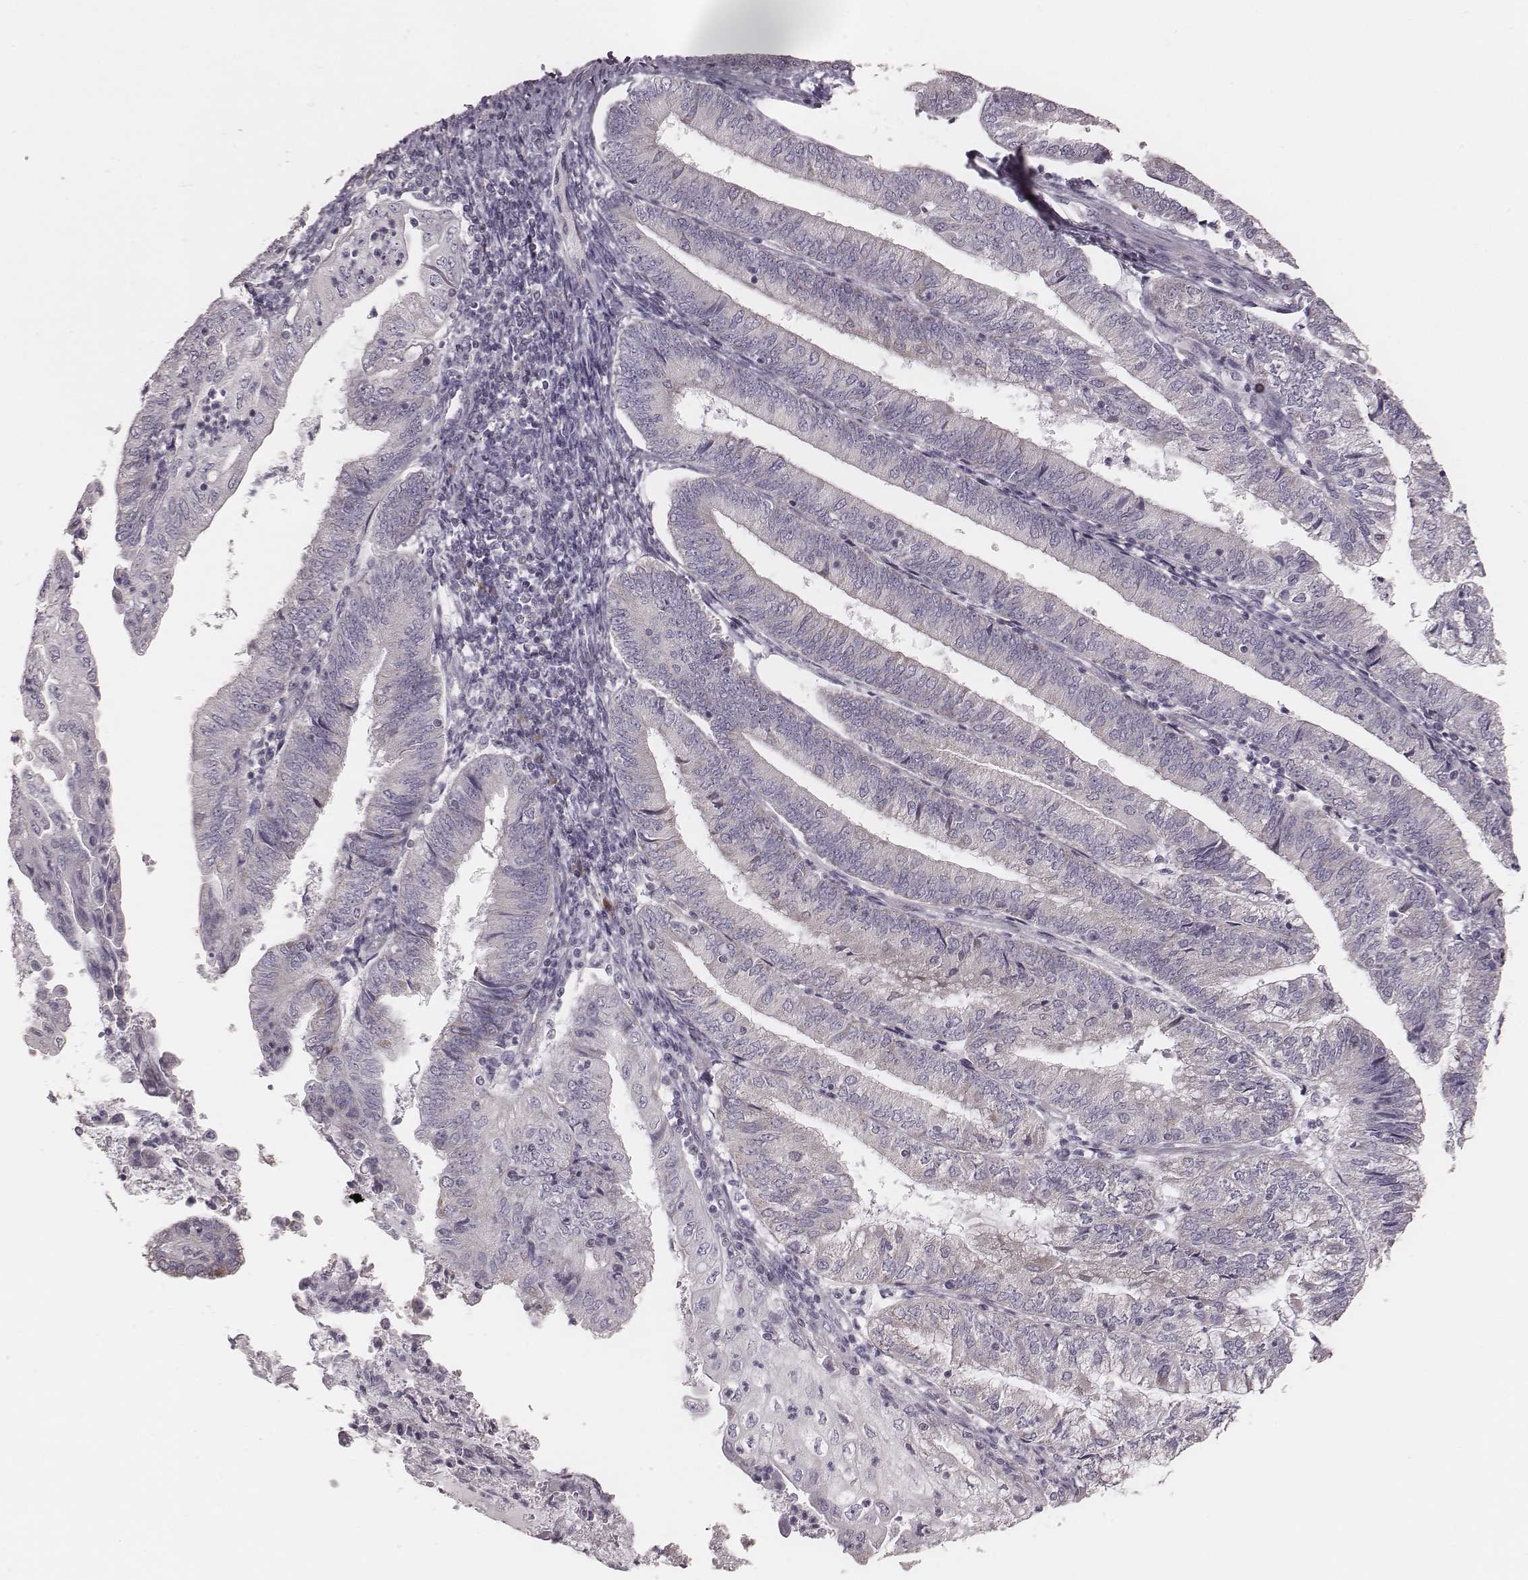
{"staining": {"intensity": "negative", "quantity": "none", "location": "none"}, "tissue": "endometrial cancer", "cell_type": "Tumor cells", "image_type": "cancer", "snomed": [{"axis": "morphology", "description": "Adenocarcinoma, NOS"}, {"axis": "topography", "description": "Endometrium"}], "caption": "Adenocarcinoma (endometrial) was stained to show a protein in brown. There is no significant staining in tumor cells.", "gene": "KIF5C", "patient": {"sex": "female", "age": 55}}